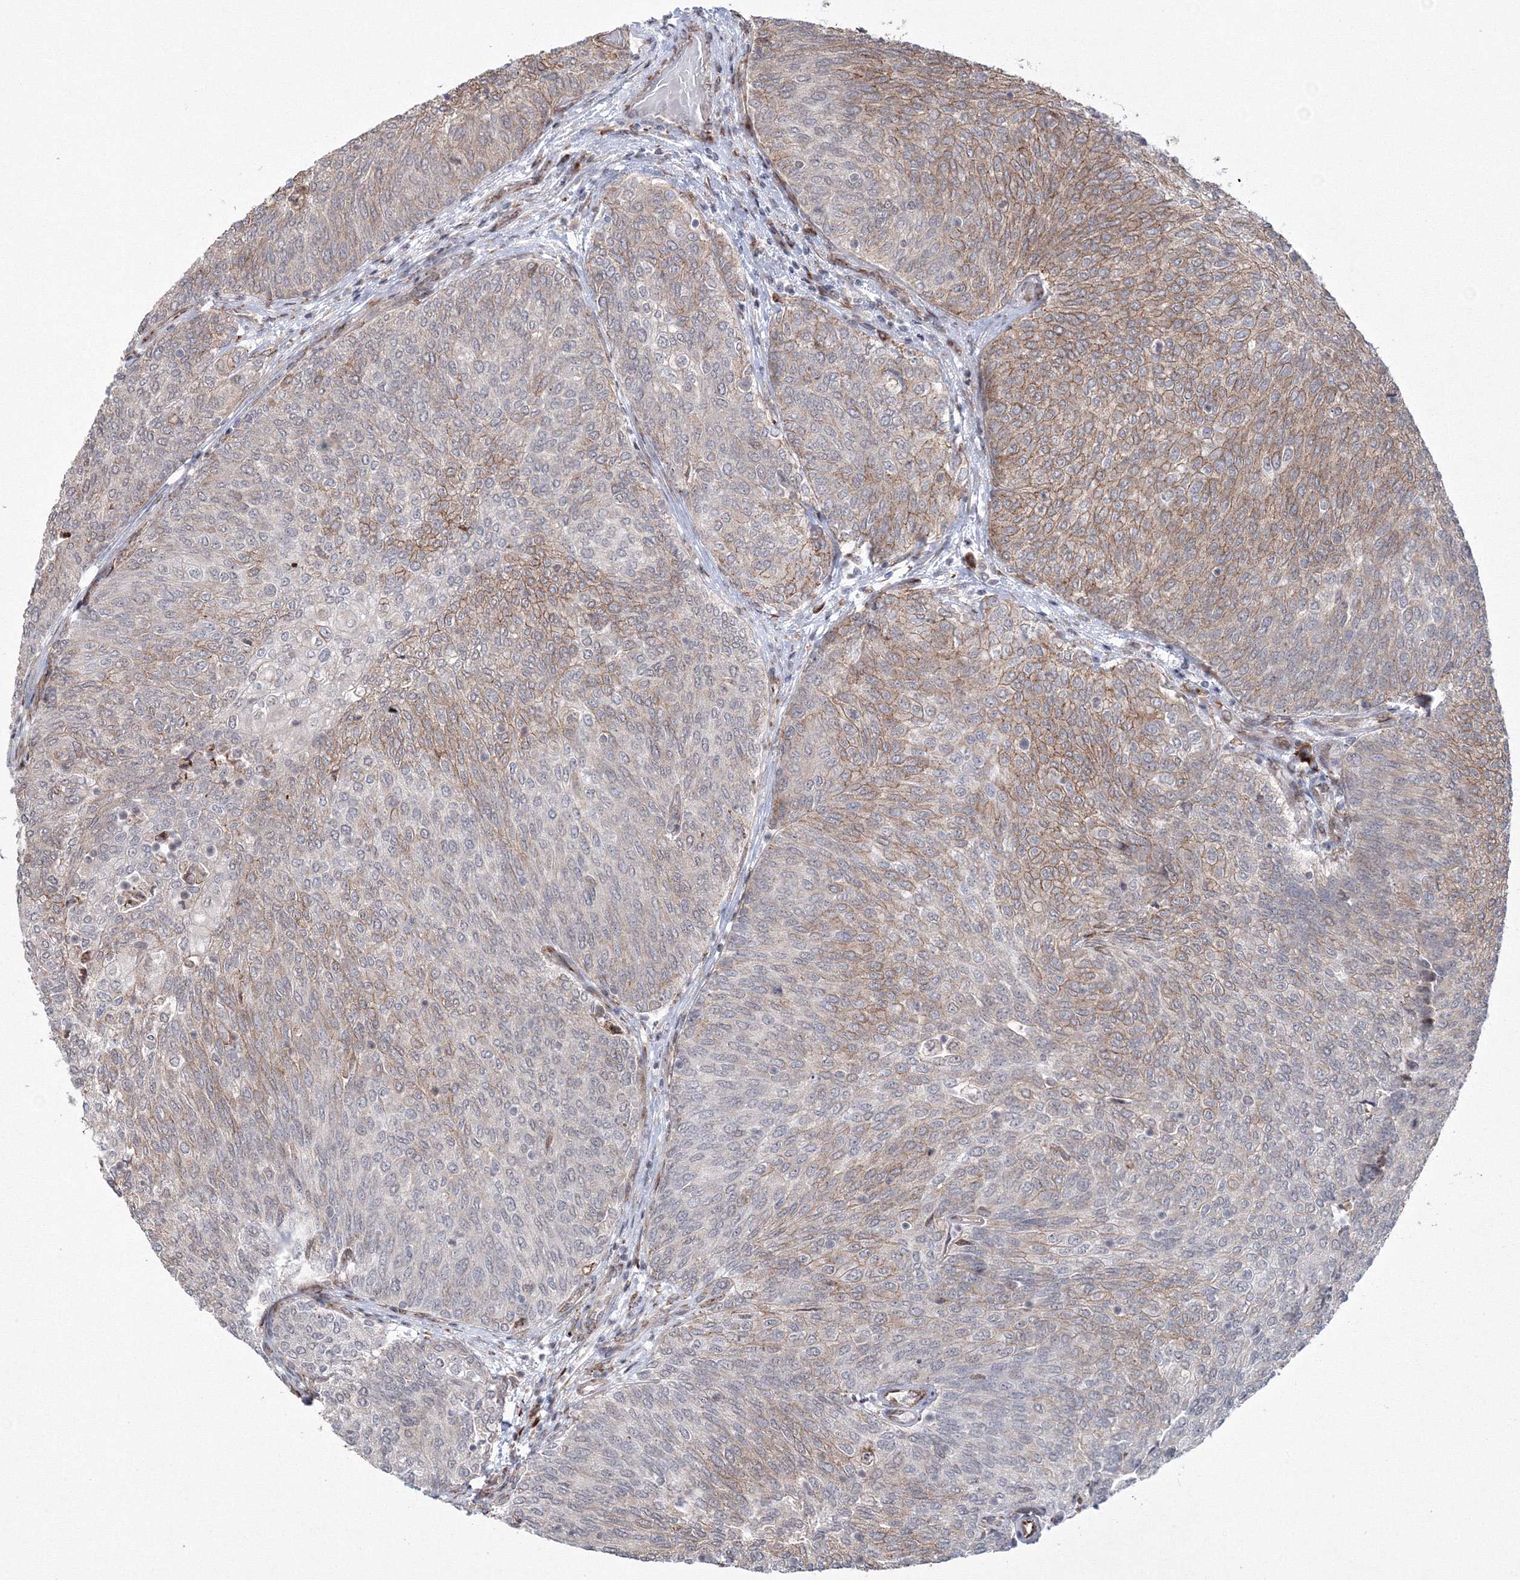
{"staining": {"intensity": "moderate", "quantity": ">75%", "location": "cytoplasmic/membranous"}, "tissue": "urothelial cancer", "cell_type": "Tumor cells", "image_type": "cancer", "snomed": [{"axis": "morphology", "description": "Urothelial carcinoma, Low grade"}, {"axis": "topography", "description": "Urinary bladder"}], "caption": "Protein expression by IHC exhibits moderate cytoplasmic/membranous staining in approximately >75% of tumor cells in urothelial cancer. The staining was performed using DAB (3,3'-diaminobenzidine), with brown indicating positive protein expression. Nuclei are stained blue with hematoxylin.", "gene": "EFCAB12", "patient": {"sex": "female", "age": 79}}